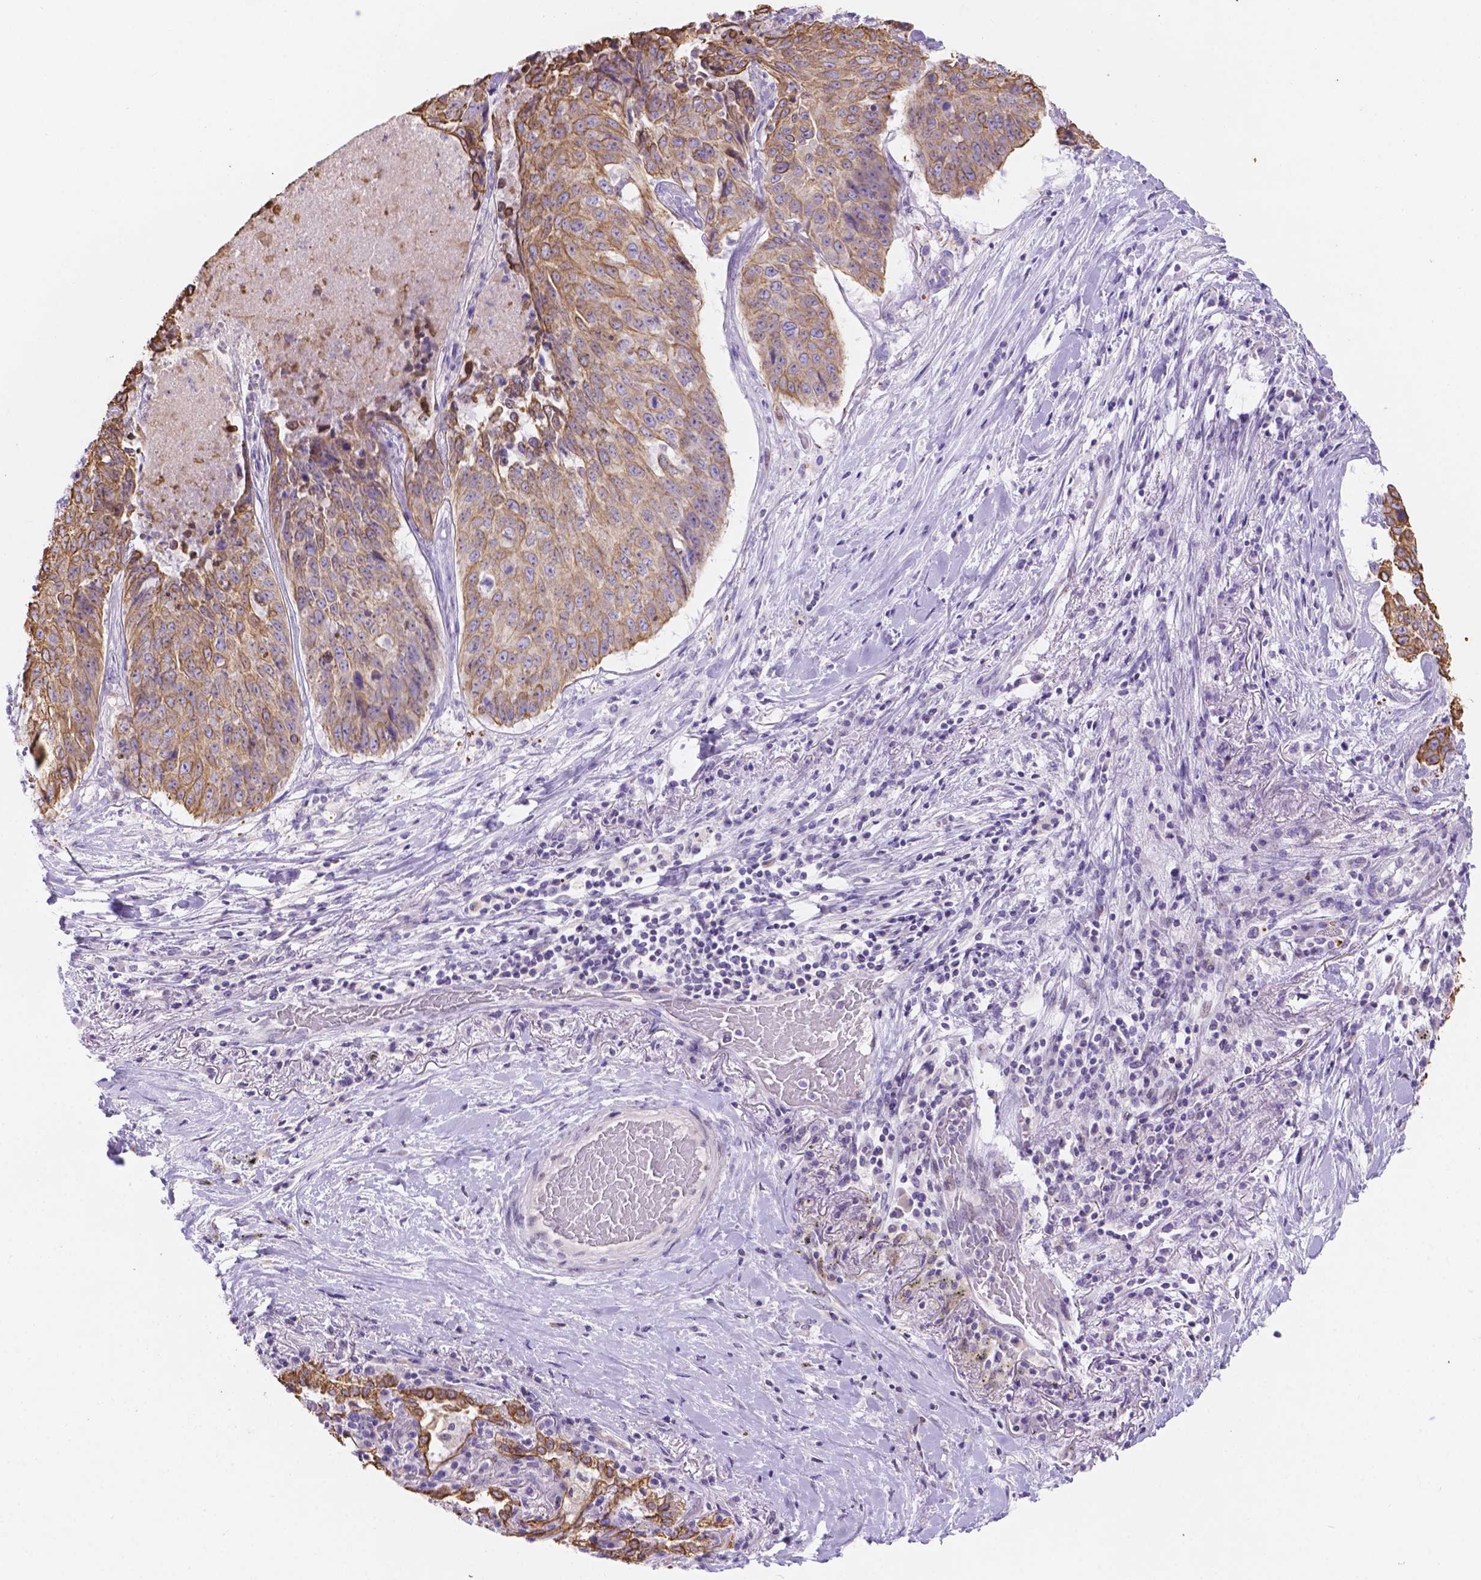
{"staining": {"intensity": "weak", "quantity": ">75%", "location": "cytoplasmic/membranous"}, "tissue": "lung cancer", "cell_type": "Tumor cells", "image_type": "cancer", "snomed": [{"axis": "morphology", "description": "Normal tissue, NOS"}, {"axis": "morphology", "description": "Squamous cell carcinoma, NOS"}, {"axis": "topography", "description": "Bronchus"}, {"axis": "topography", "description": "Lung"}], "caption": "High-magnification brightfield microscopy of lung squamous cell carcinoma stained with DAB (brown) and counterstained with hematoxylin (blue). tumor cells exhibit weak cytoplasmic/membranous positivity is seen in about>75% of cells. Using DAB (brown) and hematoxylin (blue) stains, captured at high magnification using brightfield microscopy.", "gene": "DMWD", "patient": {"sex": "male", "age": 64}}